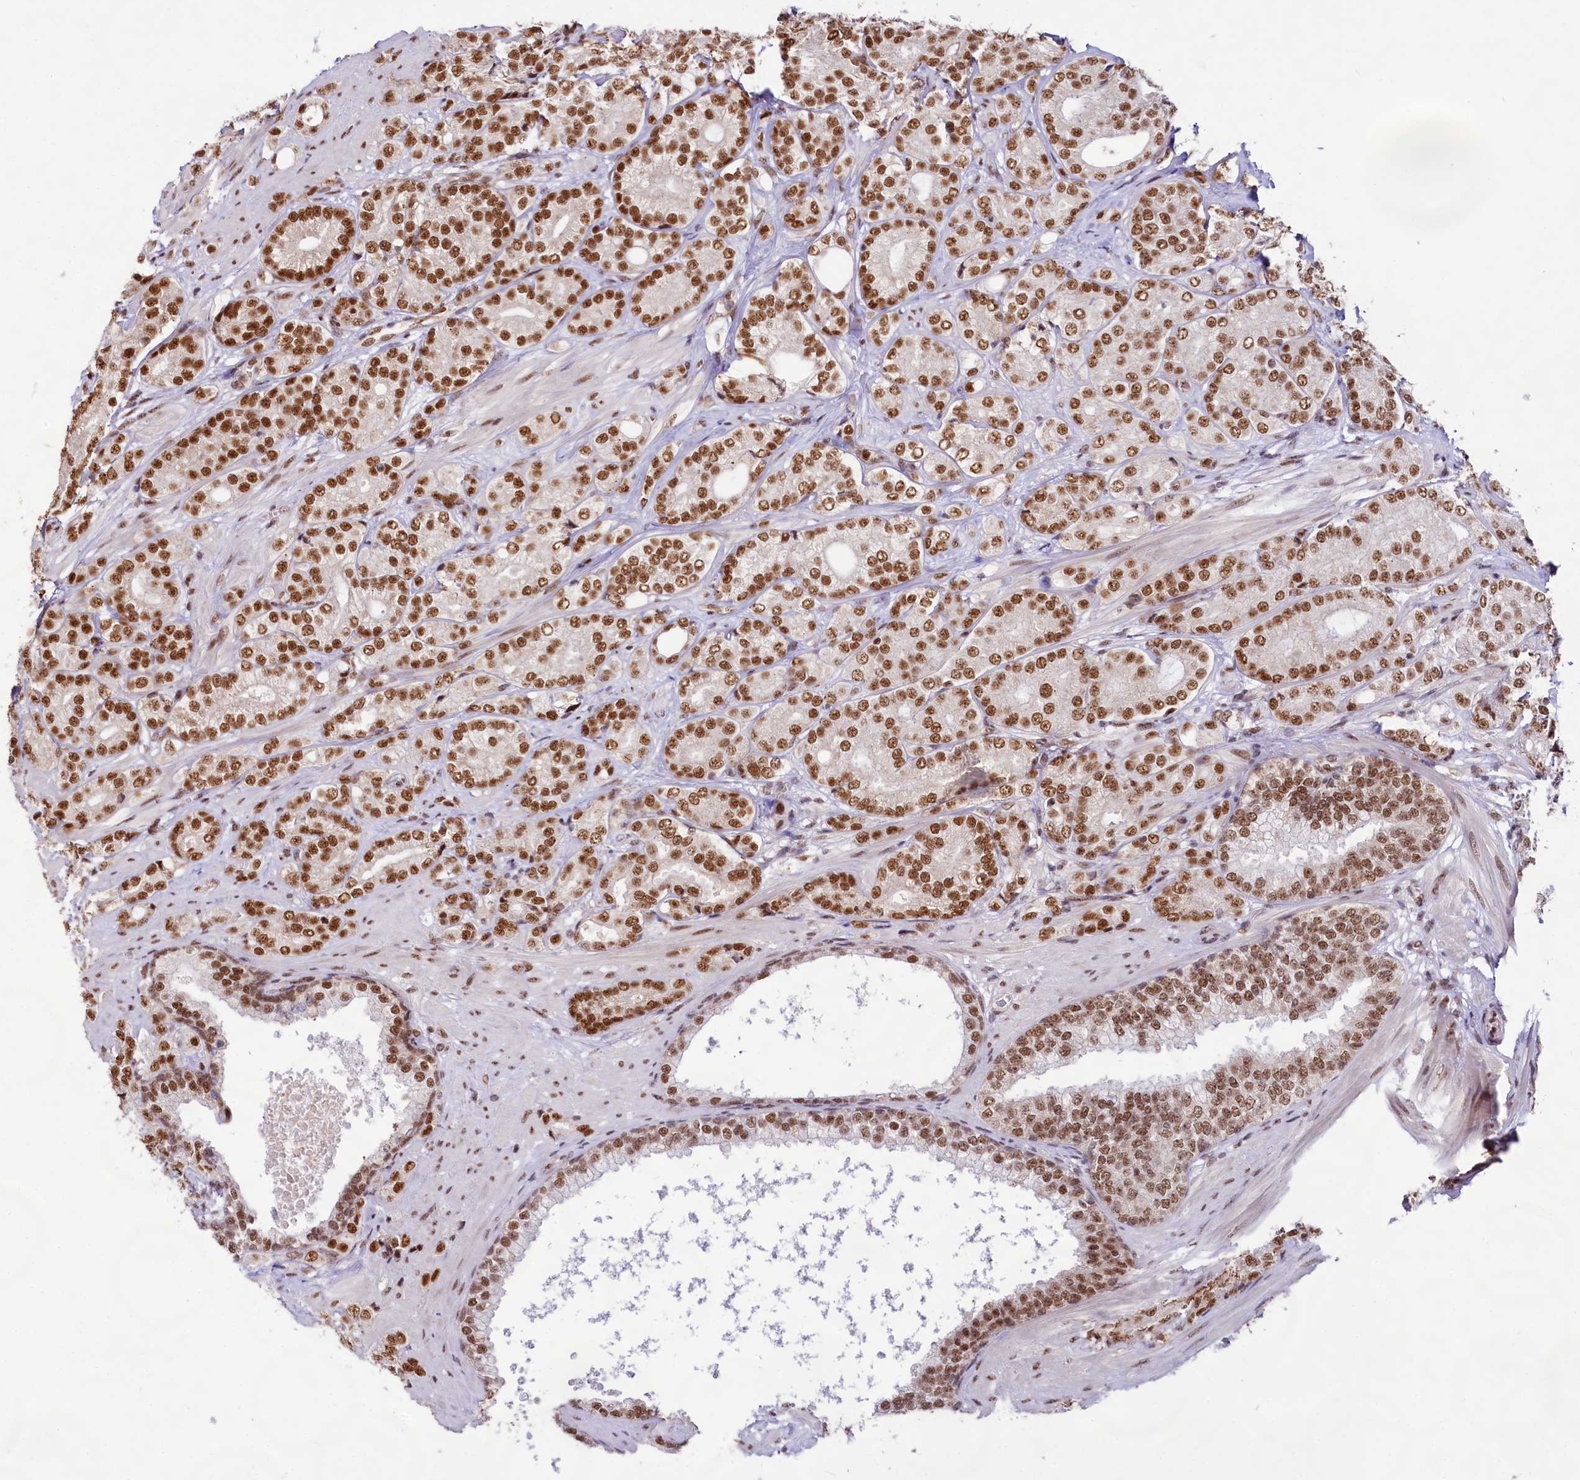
{"staining": {"intensity": "strong", "quantity": ">75%", "location": "nuclear"}, "tissue": "prostate cancer", "cell_type": "Tumor cells", "image_type": "cancer", "snomed": [{"axis": "morphology", "description": "Adenocarcinoma, High grade"}, {"axis": "topography", "description": "Prostate"}], "caption": "A histopathology image of prostate cancer (high-grade adenocarcinoma) stained for a protein demonstrates strong nuclear brown staining in tumor cells.", "gene": "HIRA", "patient": {"sex": "male", "age": 60}}